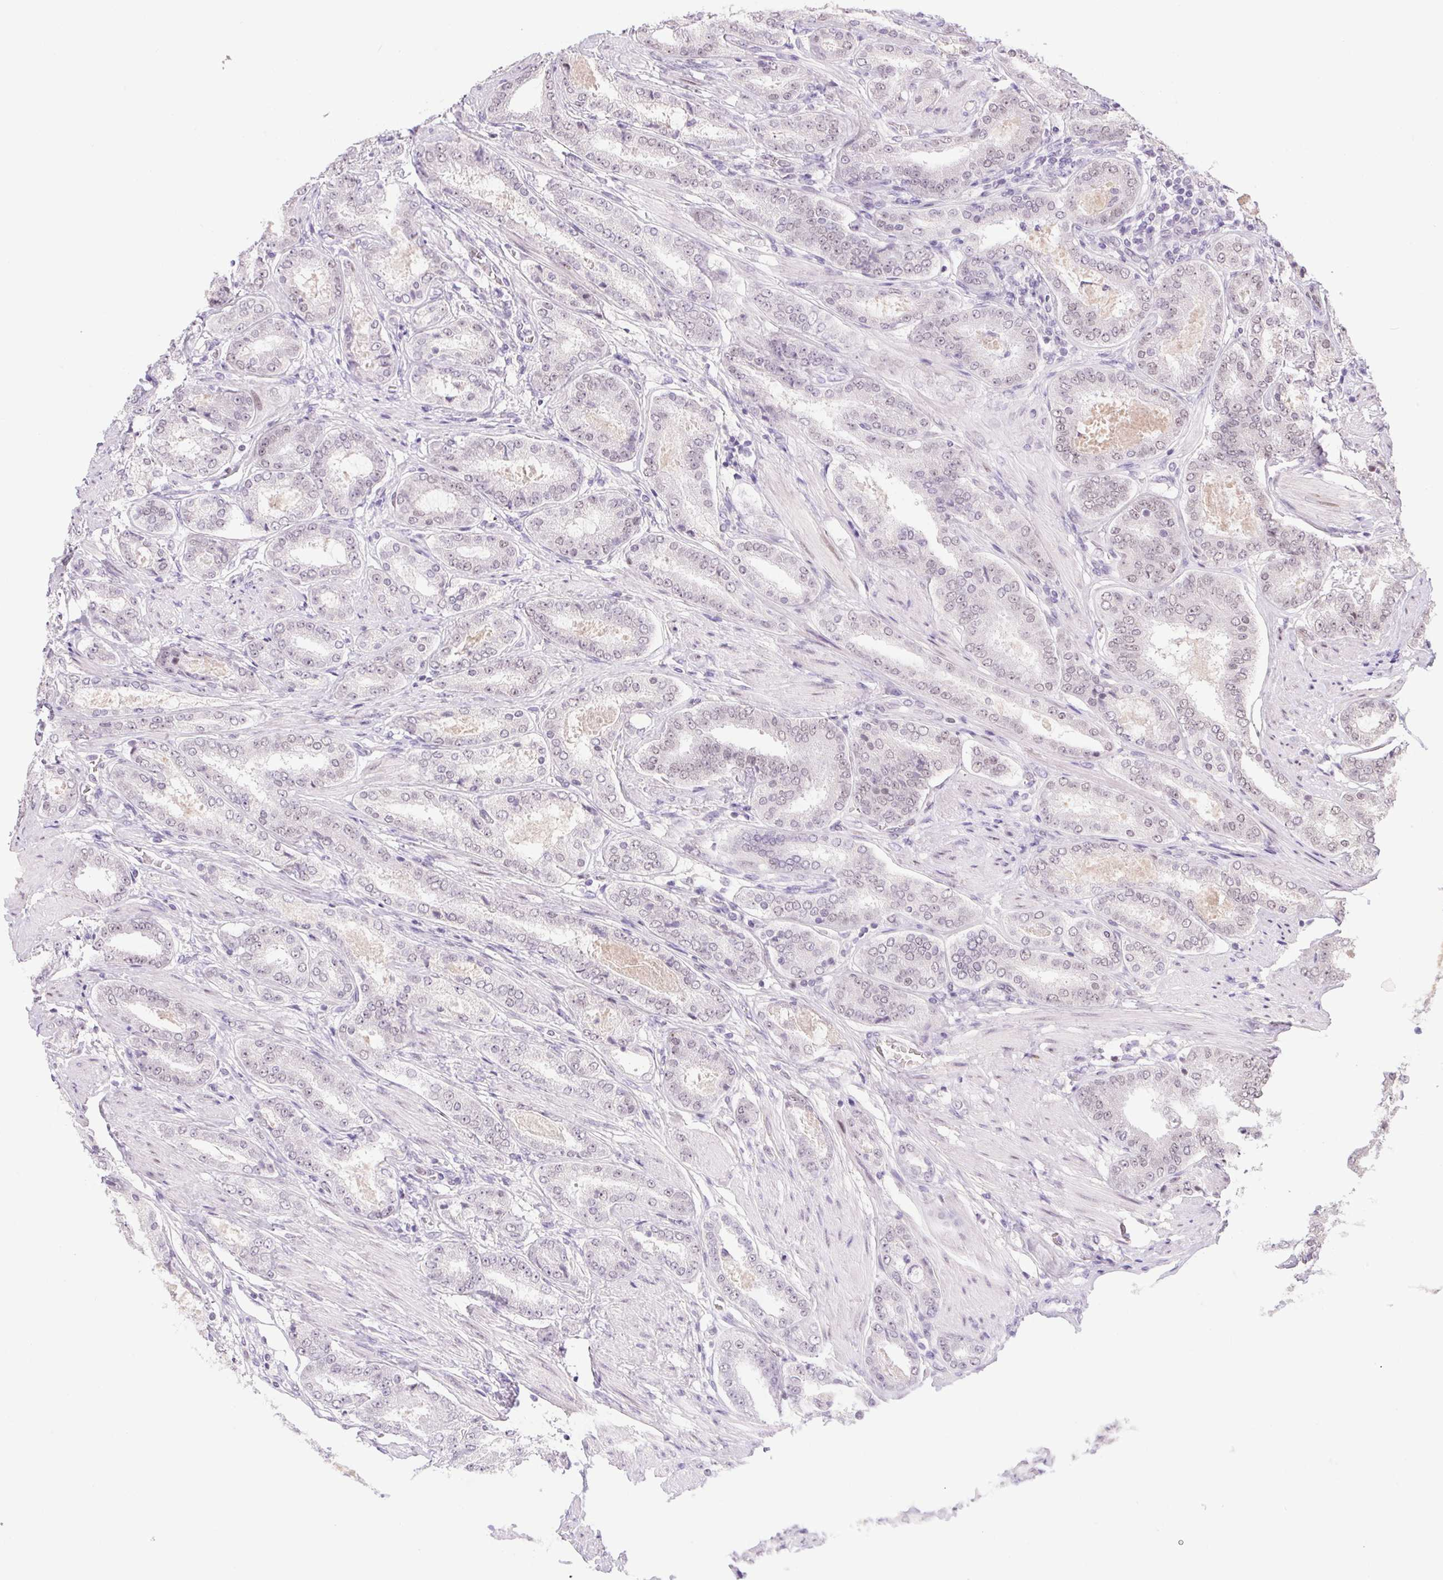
{"staining": {"intensity": "weak", "quantity": "<25%", "location": "nuclear"}, "tissue": "prostate cancer", "cell_type": "Tumor cells", "image_type": "cancer", "snomed": [{"axis": "morphology", "description": "Adenocarcinoma, High grade"}, {"axis": "topography", "description": "Prostate"}], "caption": "Tumor cells show no significant protein positivity in high-grade adenocarcinoma (prostate). (Stains: DAB (3,3'-diaminobenzidine) immunohistochemistry (IHC) with hematoxylin counter stain, Microscopy: brightfield microscopy at high magnification).", "gene": "SP9", "patient": {"sex": "male", "age": 63}}